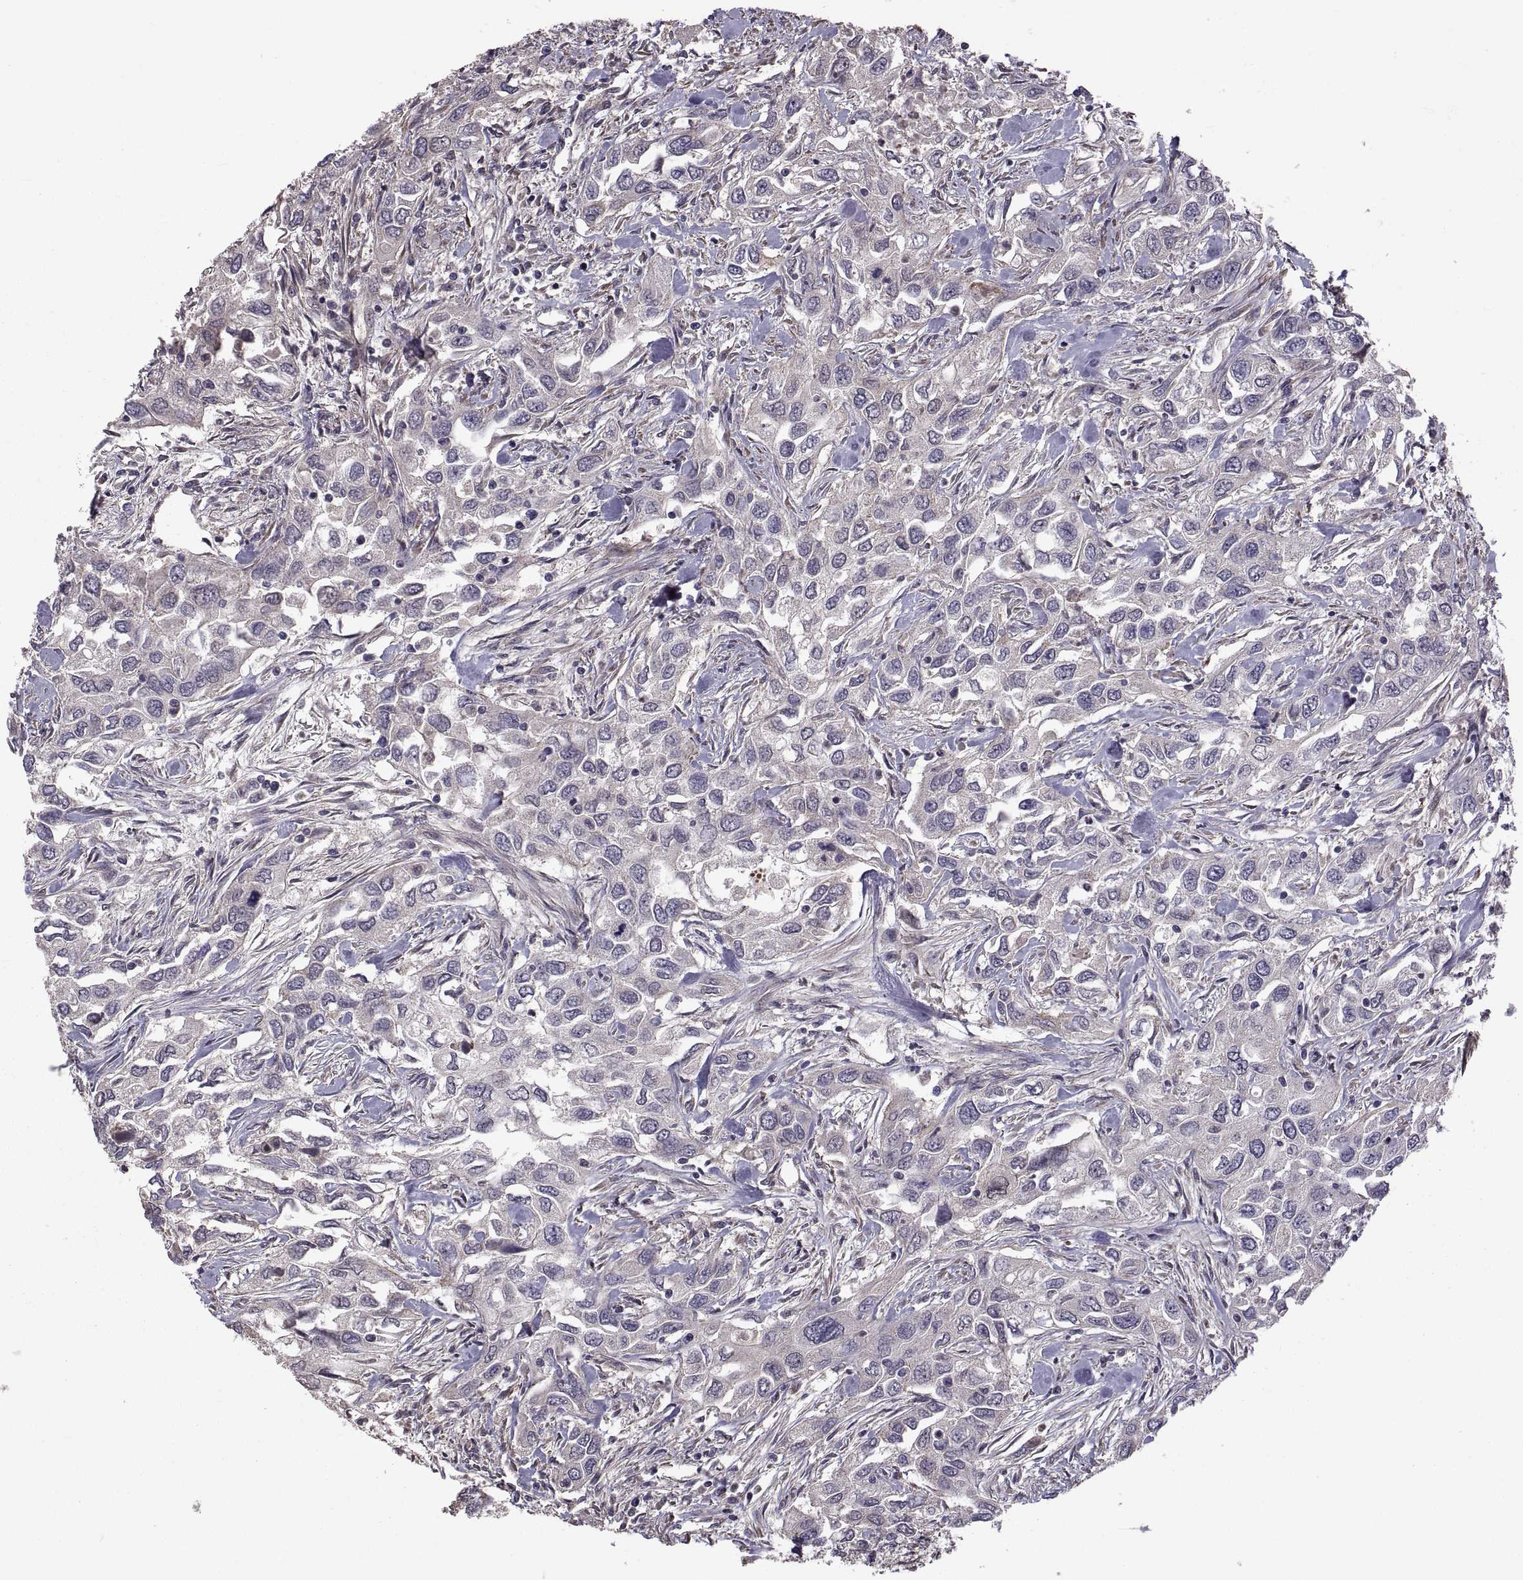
{"staining": {"intensity": "negative", "quantity": "none", "location": "none"}, "tissue": "urothelial cancer", "cell_type": "Tumor cells", "image_type": "cancer", "snomed": [{"axis": "morphology", "description": "Urothelial carcinoma, High grade"}, {"axis": "topography", "description": "Urinary bladder"}], "caption": "This is a histopathology image of IHC staining of urothelial cancer, which shows no positivity in tumor cells.", "gene": "PMM2", "patient": {"sex": "male", "age": 76}}